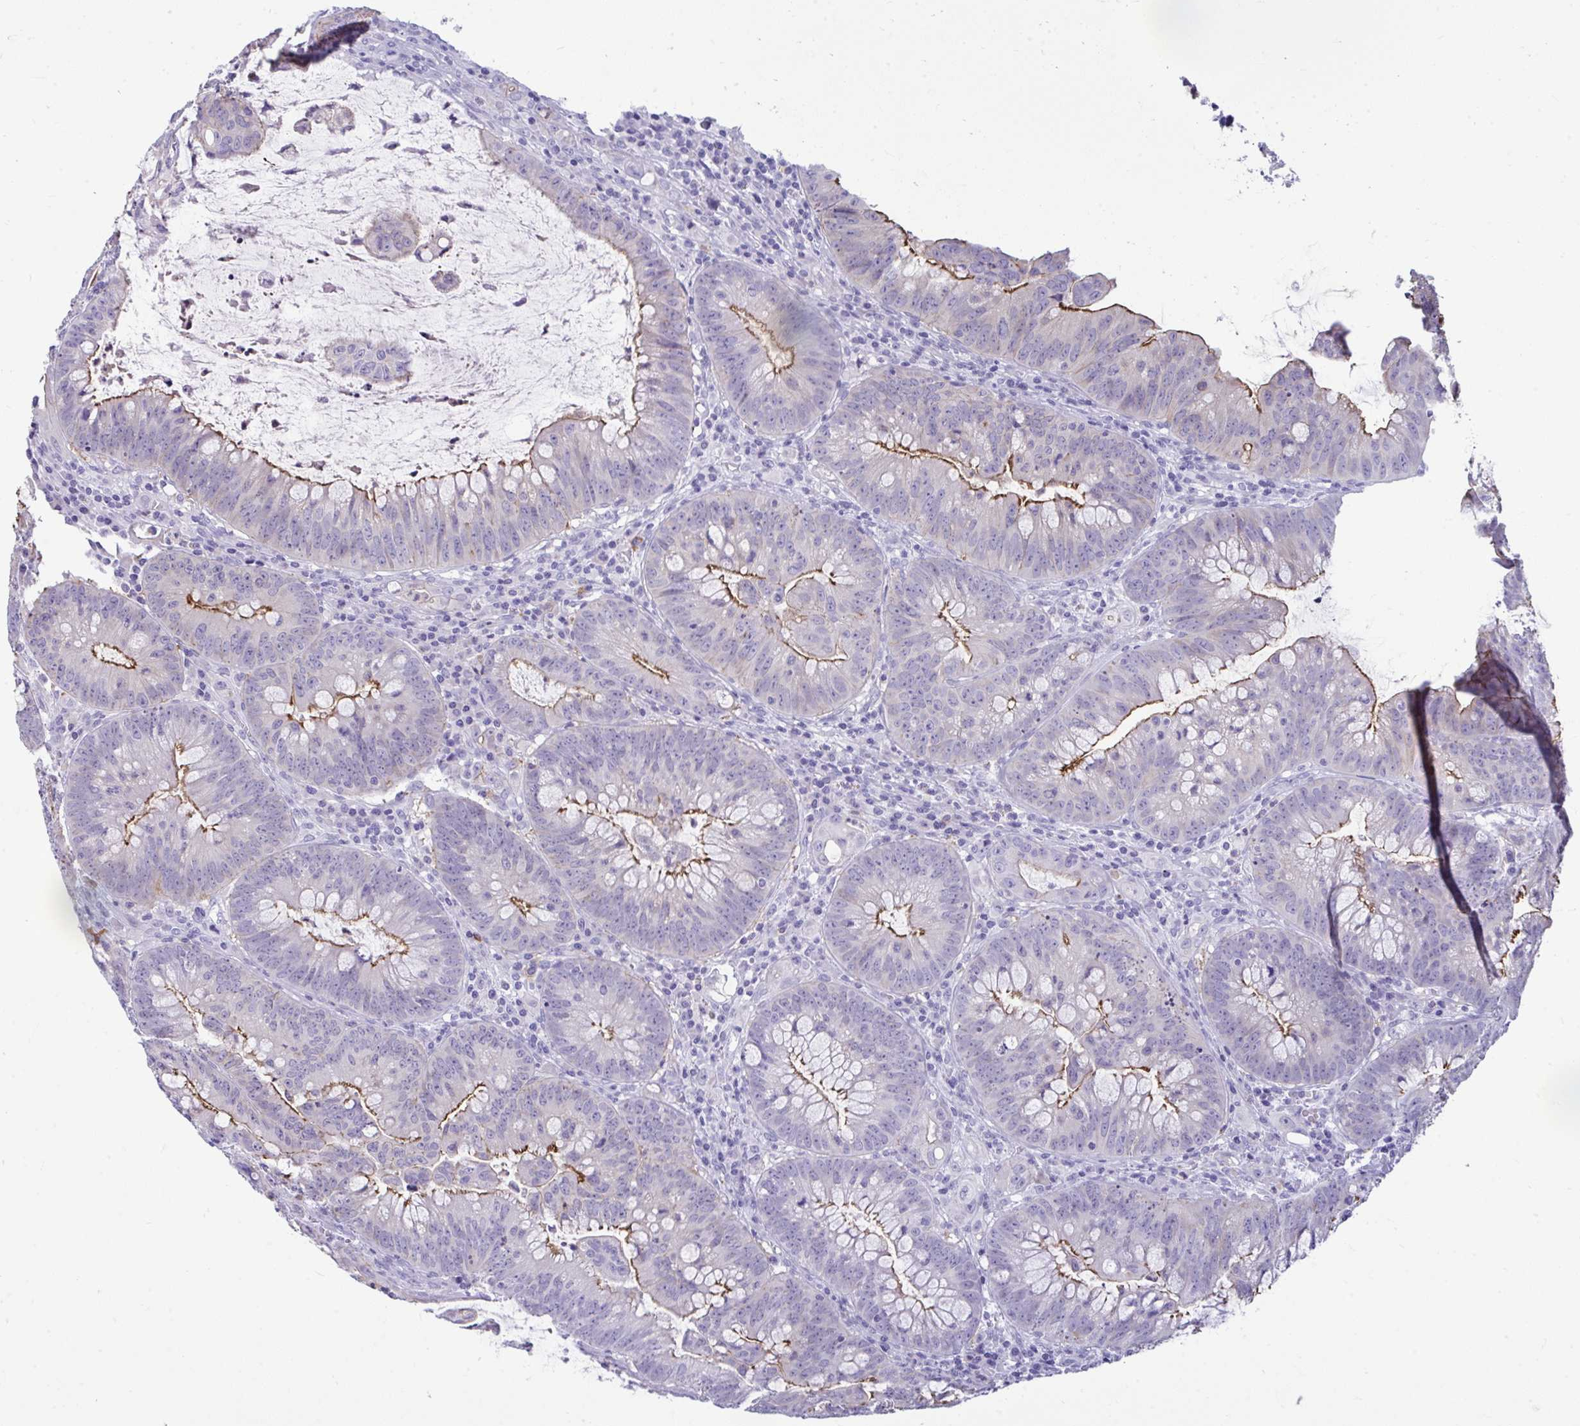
{"staining": {"intensity": "strong", "quantity": "25%-75%", "location": "cytoplasmic/membranous"}, "tissue": "colorectal cancer", "cell_type": "Tumor cells", "image_type": "cancer", "snomed": [{"axis": "morphology", "description": "Adenocarcinoma, NOS"}, {"axis": "topography", "description": "Colon"}], "caption": "Protein staining by immunohistochemistry displays strong cytoplasmic/membranous staining in about 25%-75% of tumor cells in colorectal cancer (adenocarcinoma).", "gene": "PIGZ", "patient": {"sex": "male", "age": 62}}